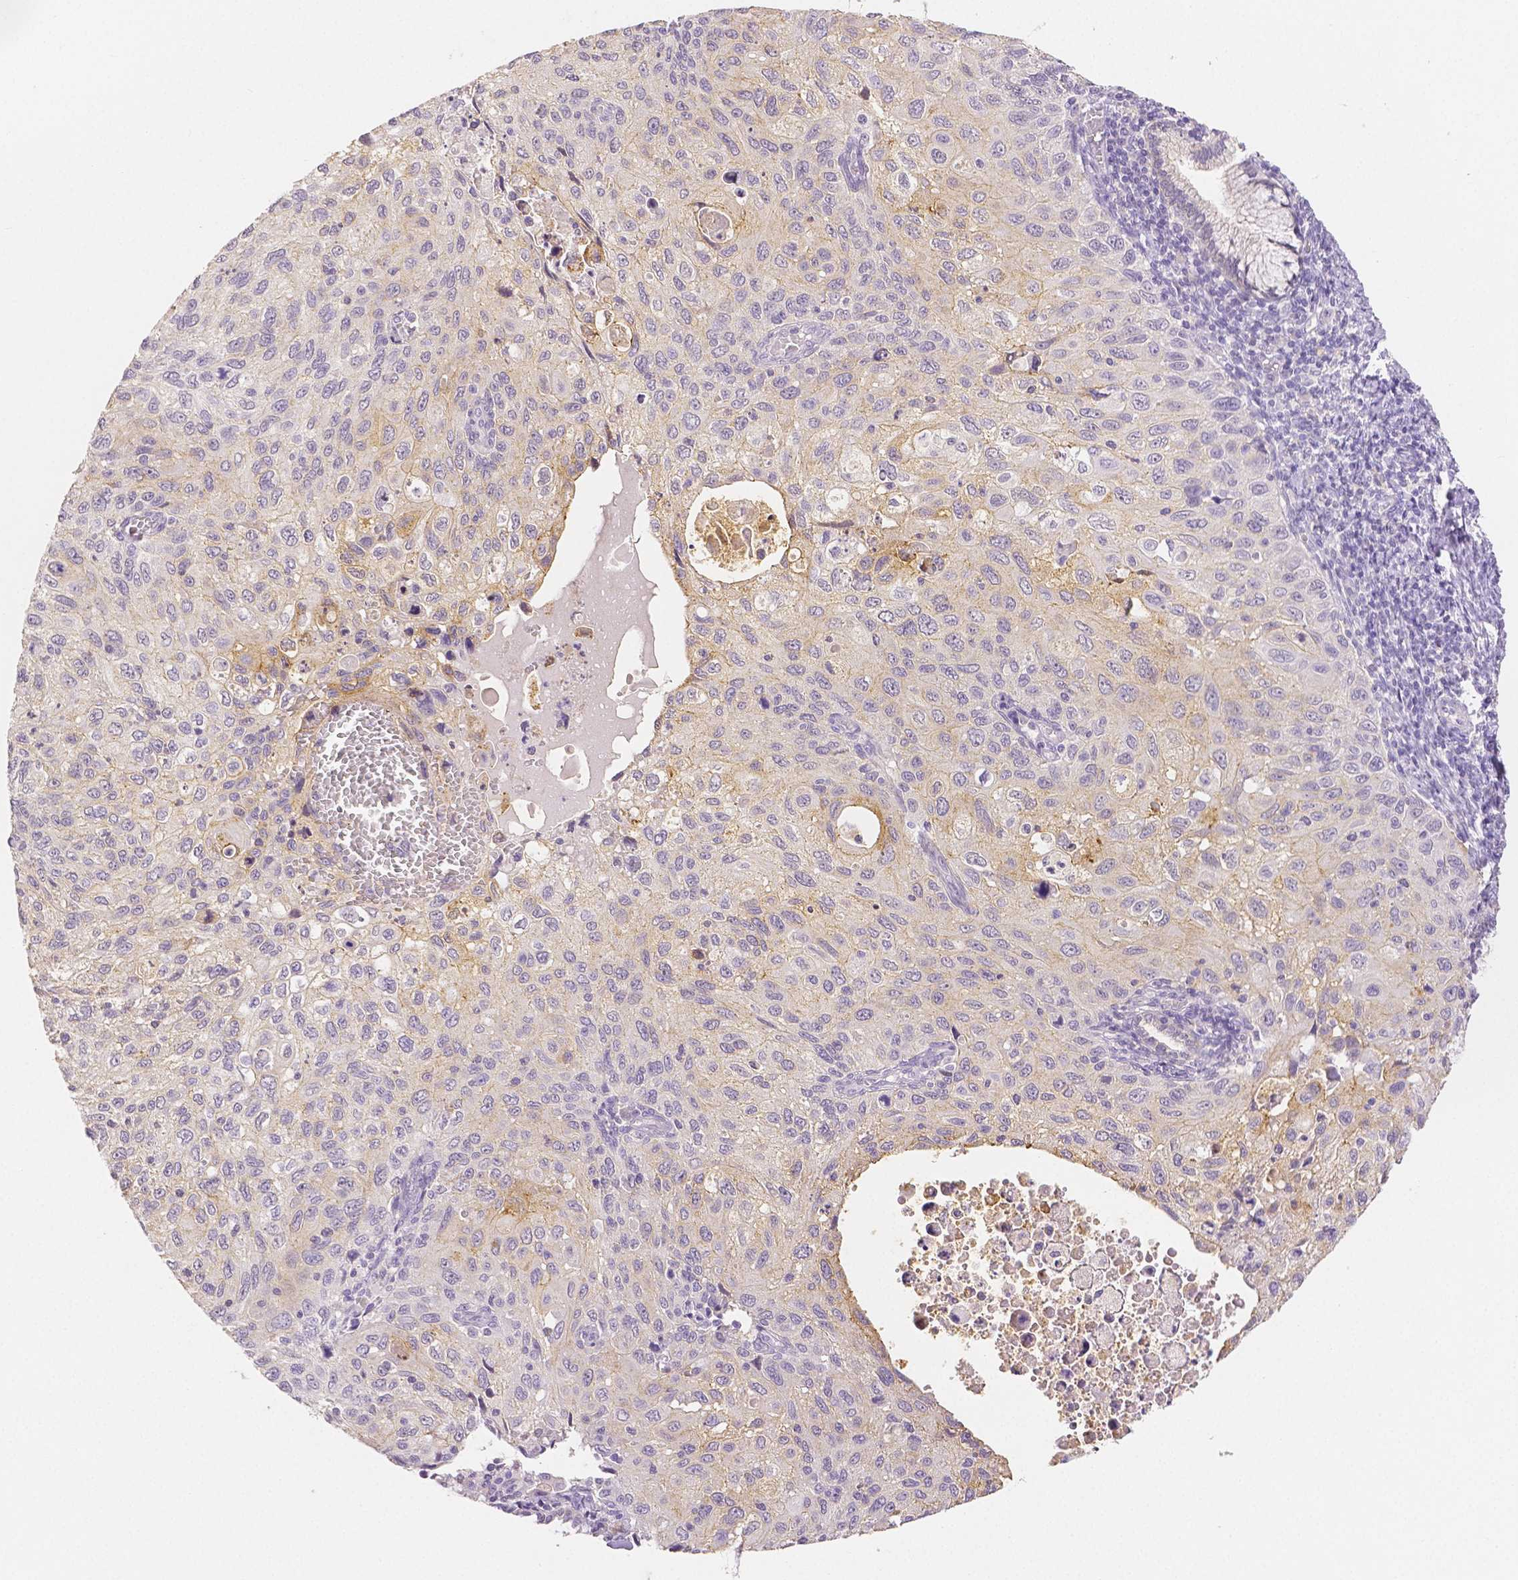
{"staining": {"intensity": "weak", "quantity": ">75%", "location": "cytoplasmic/membranous"}, "tissue": "cervical cancer", "cell_type": "Tumor cells", "image_type": "cancer", "snomed": [{"axis": "morphology", "description": "Squamous cell carcinoma, NOS"}, {"axis": "topography", "description": "Cervix"}], "caption": "The histopathology image reveals a brown stain indicating the presence of a protein in the cytoplasmic/membranous of tumor cells in cervical cancer (squamous cell carcinoma).", "gene": "OCLN", "patient": {"sex": "female", "age": 70}}